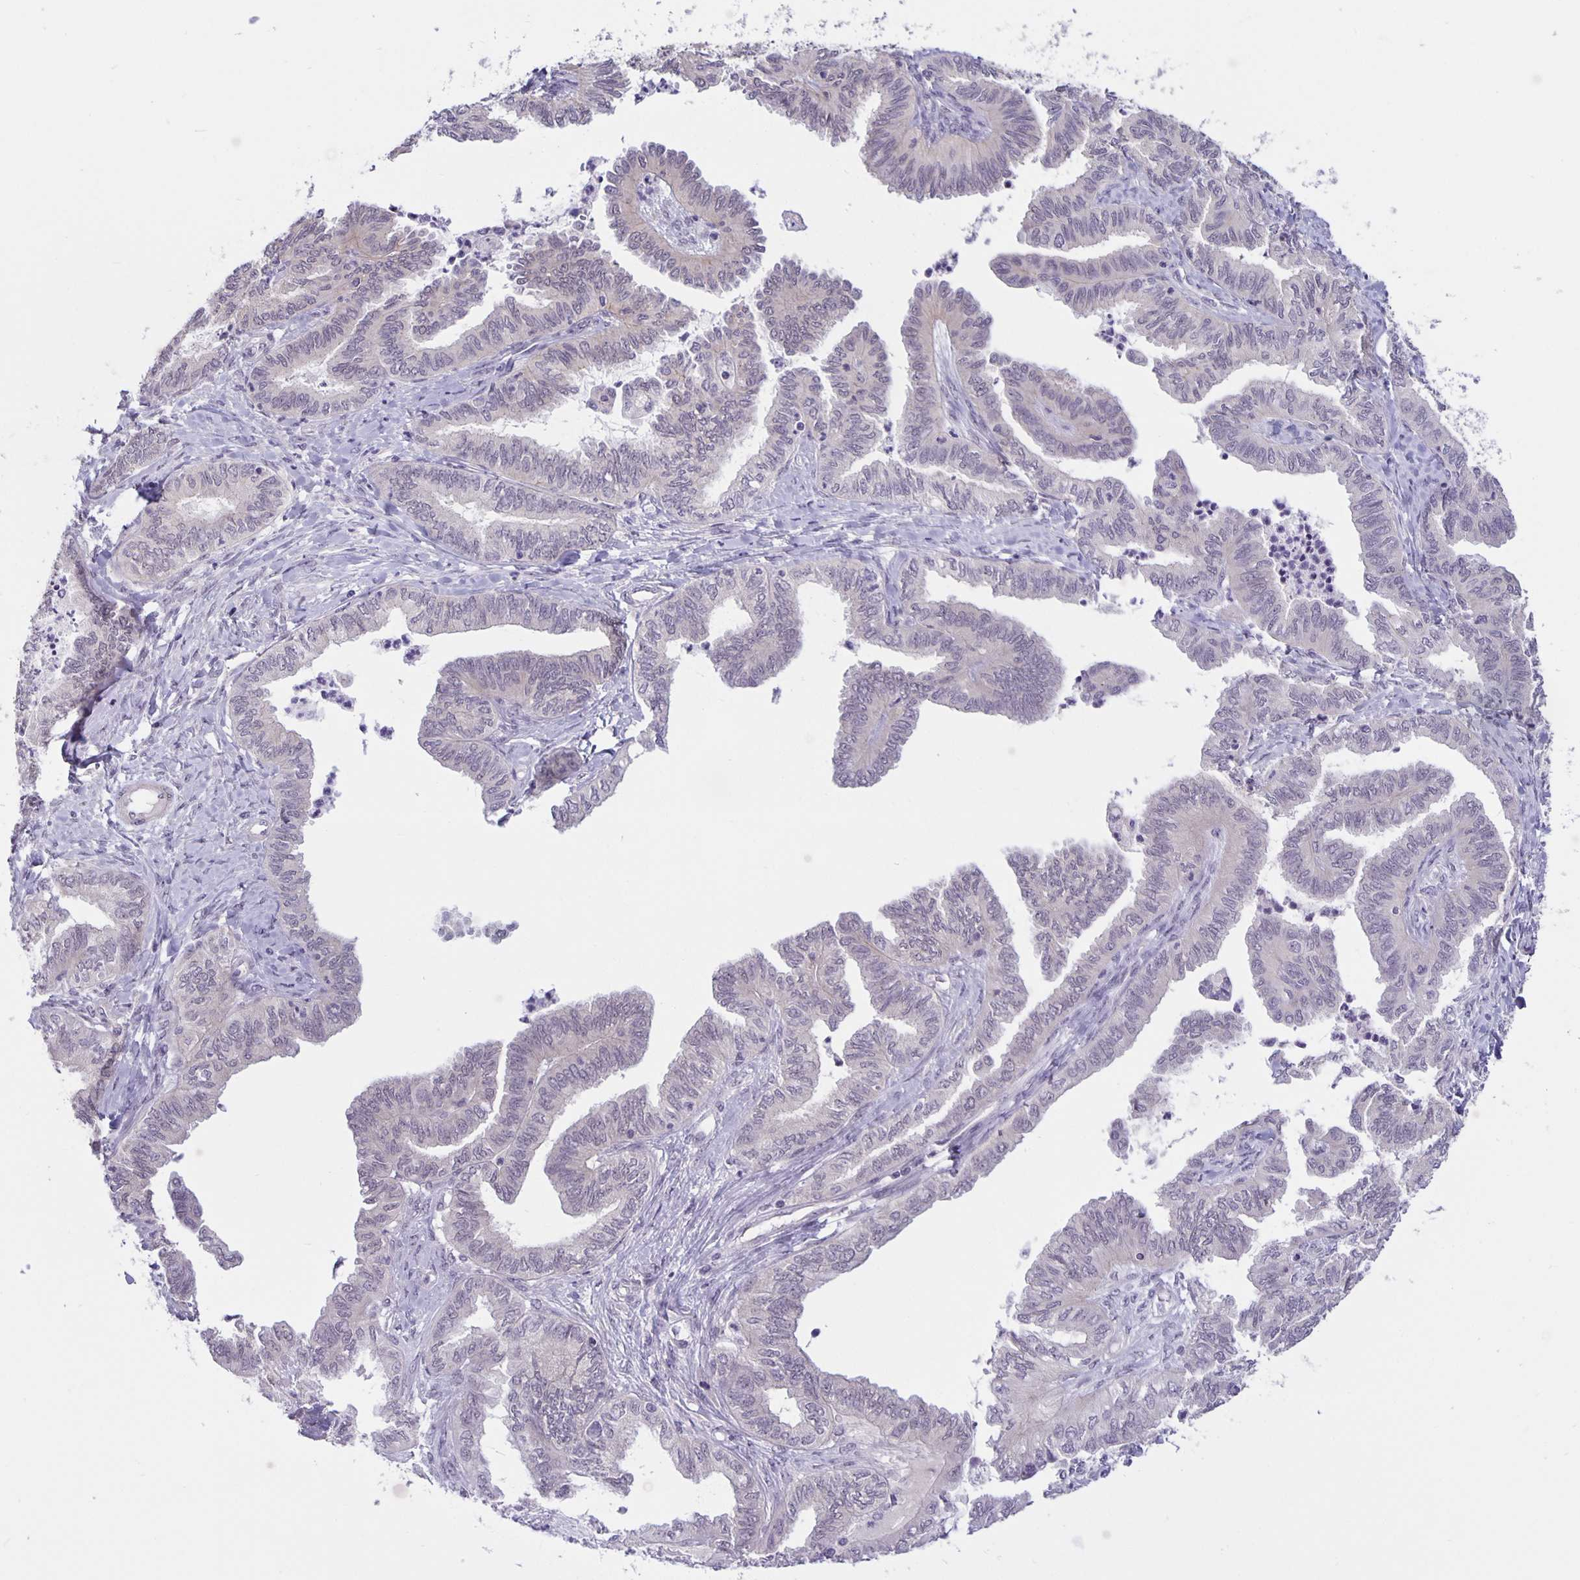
{"staining": {"intensity": "negative", "quantity": "none", "location": "none"}, "tissue": "ovarian cancer", "cell_type": "Tumor cells", "image_type": "cancer", "snomed": [{"axis": "morphology", "description": "Carcinoma, endometroid"}, {"axis": "topography", "description": "Ovary"}], "caption": "Histopathology image shows no protein staining in tumor cells of ovarian cancer (endometroid carcinoma) tissue. (IHC, brightfield microscopy, high magnification).", "gene": "ARVCF", "patient": {"sex": "female", "age": 70}}